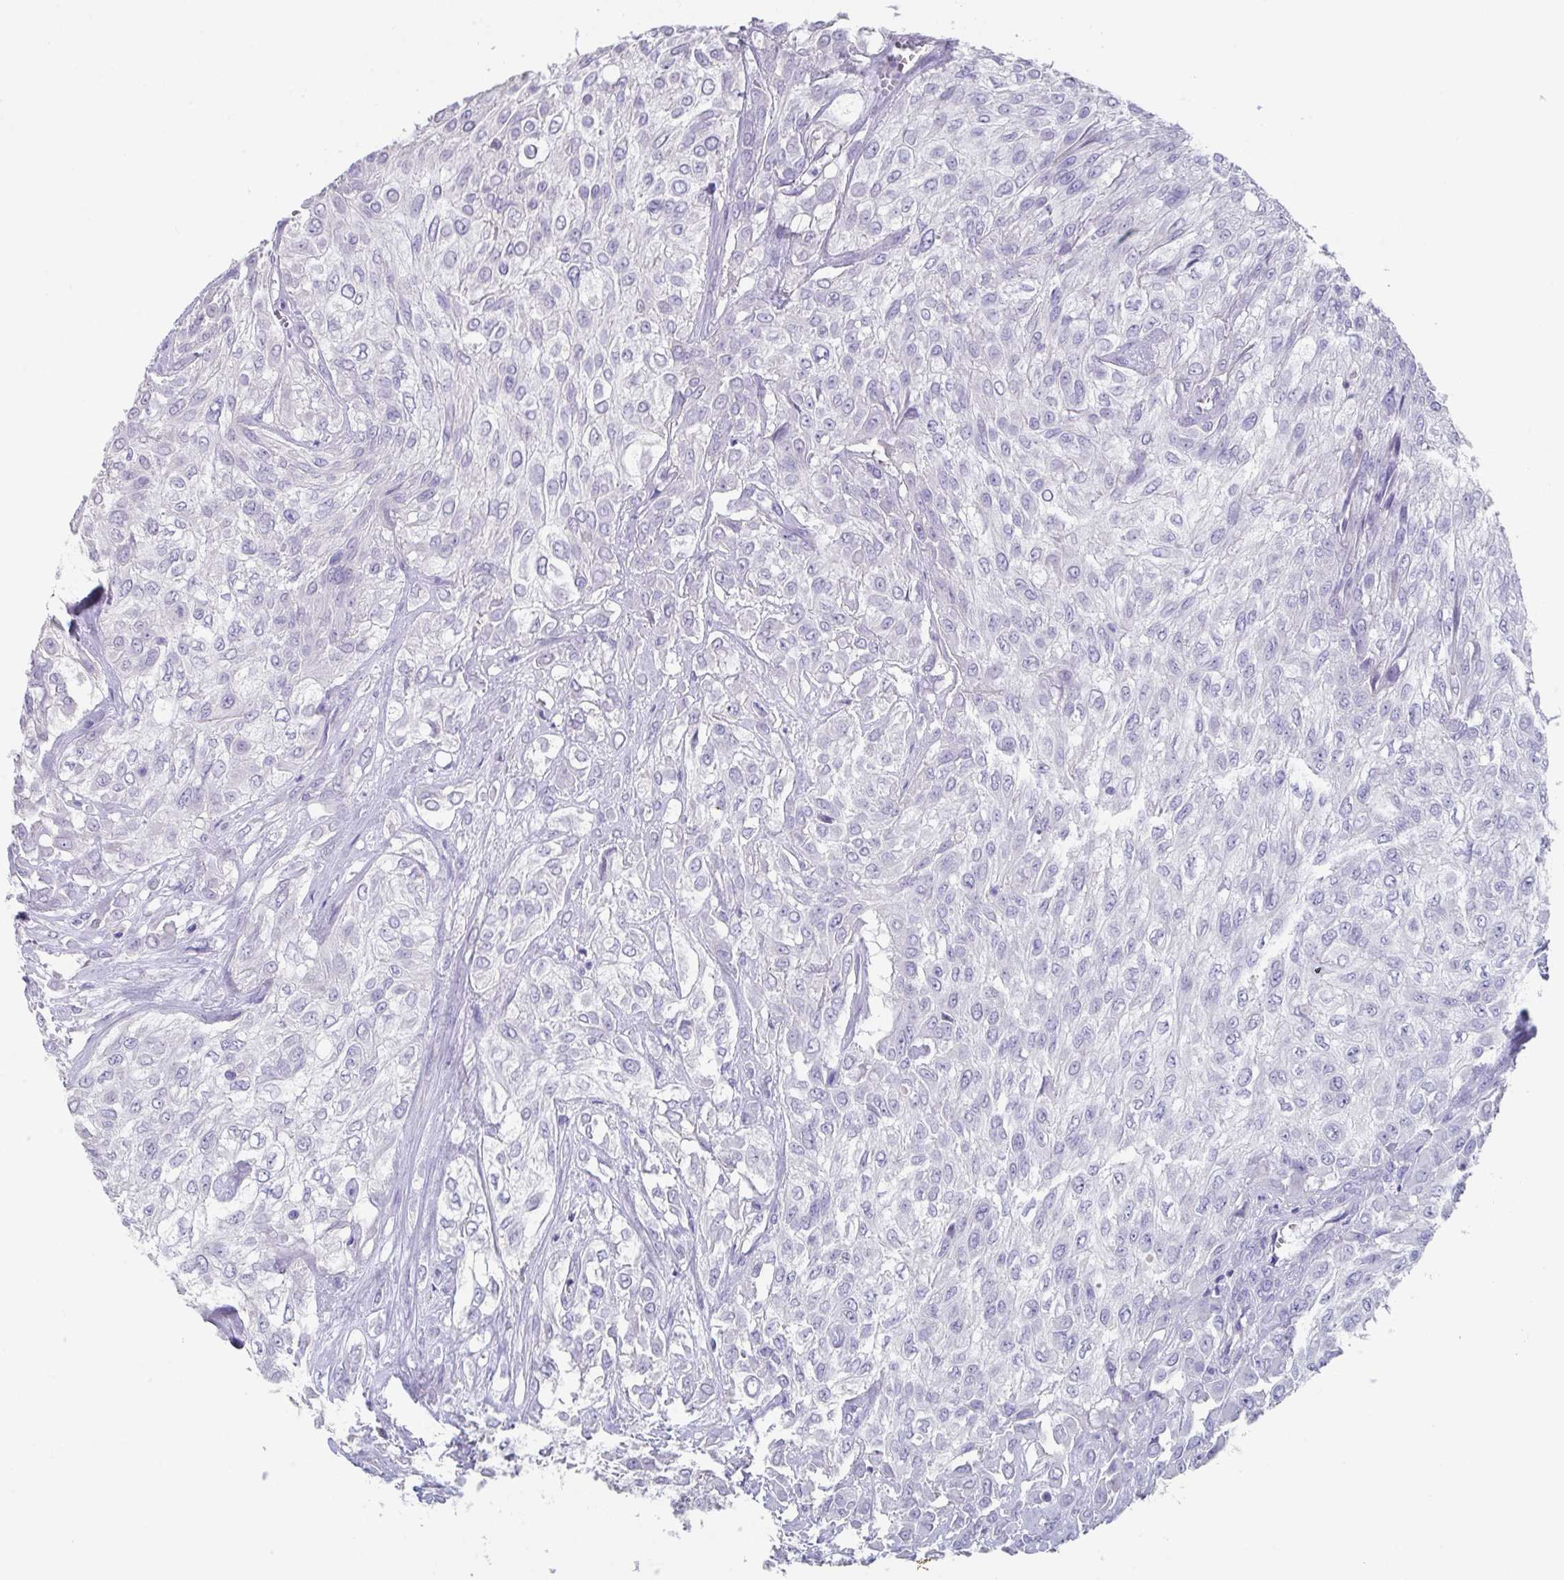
{"staining": {"intensity": "negative", "quantity": "none", "location": "none"}, "tissue": "urothelial cancer", "cell_type": "Tumor cells", "image_type": "cancer", "snomed": [{"axis": "morphology", "description": "Urothelial carcinoma, High grade"}, {"axis": "topography", "description": "Urinary bladder"}], "caption": "Human high-grade urothelial carcinoma stained for a protein using immunohistochemistry (IHC) displays no staining in tumor cells.", "gene": "SLC44A4", "patient": {"sex": "male", "age": 57}}